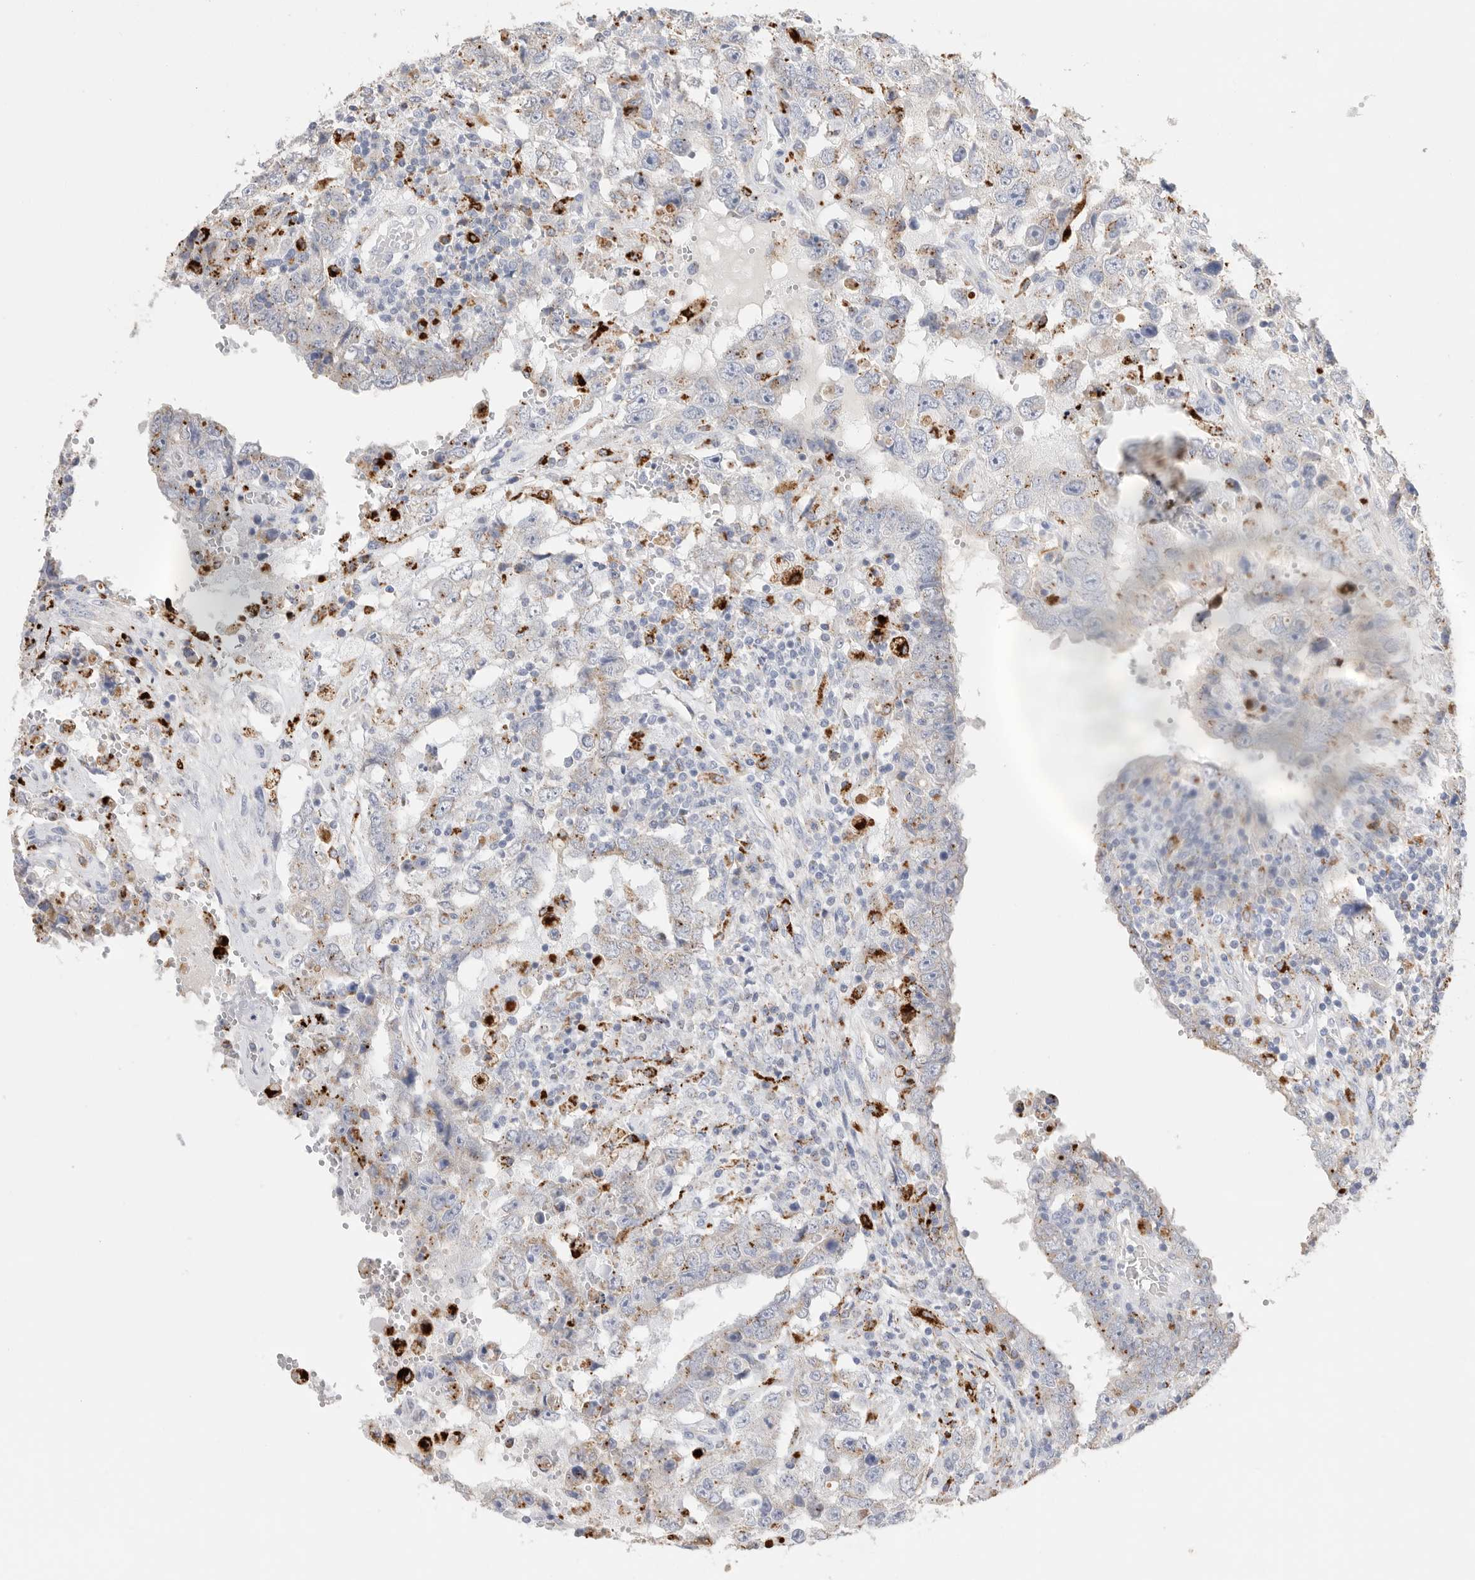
{"staining": {"intensity": "moderate", "quantity": "25%-75%", "location": "cytoplasmic/membranous"}, "tissue": "testis cancer", "cell_type": "Tumor cells", "image_type": "cancer", "snomed": [{"axis": "morphology", "description": "Carcinoma, Embryonal, NOS"}, {"axis": "topography", "description": "Testis"}], "caption": "The photomicrograph exhibits immunohistochemical staining of embryonal carcinoma (testis). There is moderate cytoplasmic/membranous positivity is appreciated in about 25%-75% of tumor cells.", "gene": "GGH", "patient": {"sex": "male", "age": 26}}